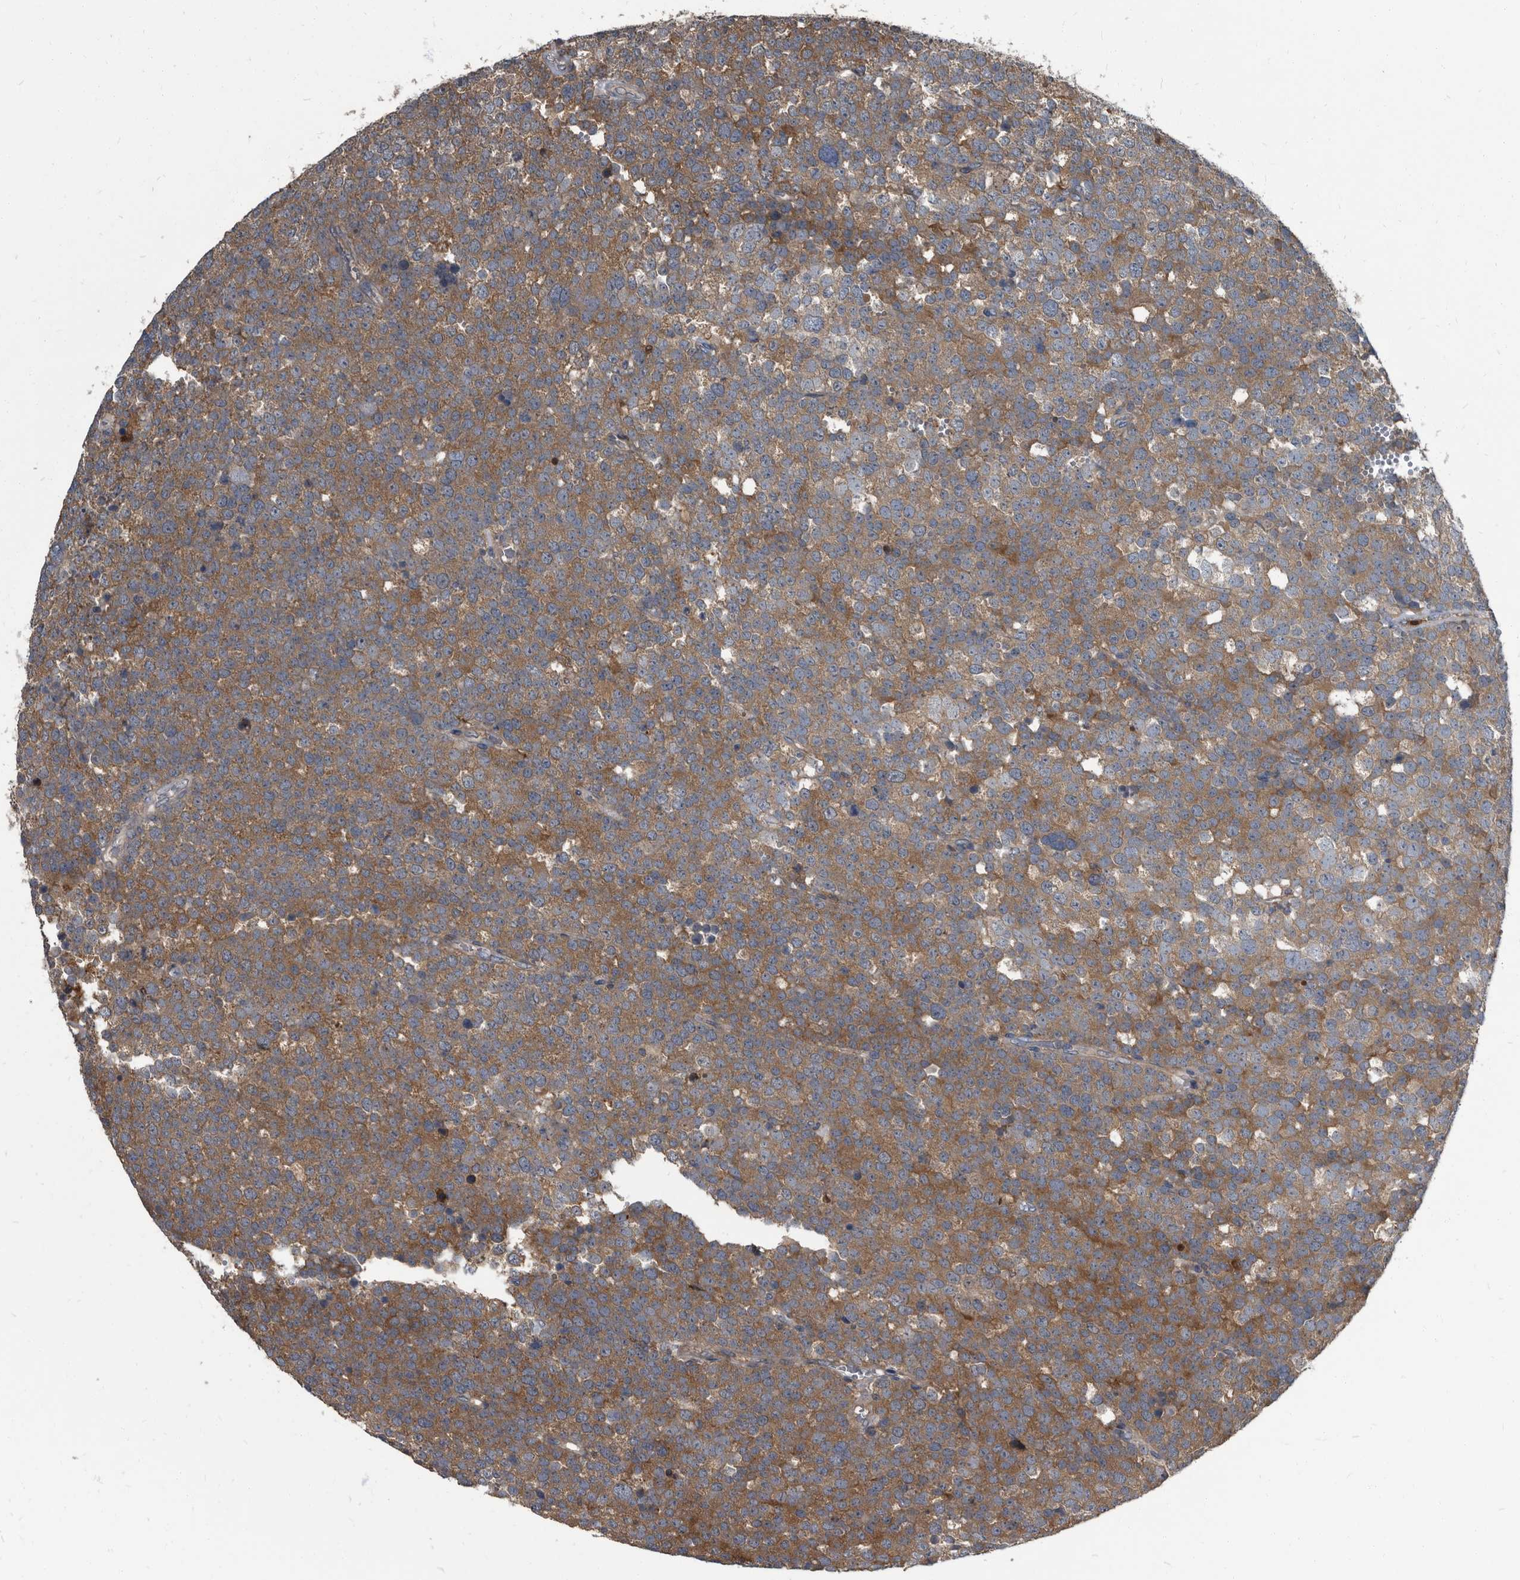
{"staining": {"intensity": "moderate", "quantity": ">75%", "location": "cytoplasmic/membranous"}, "tissue": "testis cancer", "cell_type": "Tumor cells", "image_type": "cancer", "snomed": [{"axis": "morphology", "description": "Seminoma, NOS"}, {"axis": "topography", "description": "Testis"}], "caption": "Protein expression analysis of testis cancer displays moderate cytoplasmic/membranous staining in approximately >75% of tumor cells. The protein is shown in brown color, while the nuclei are stained blue.", "gene": "CDV3", "patient": {"sex": "male", "age": 71}}